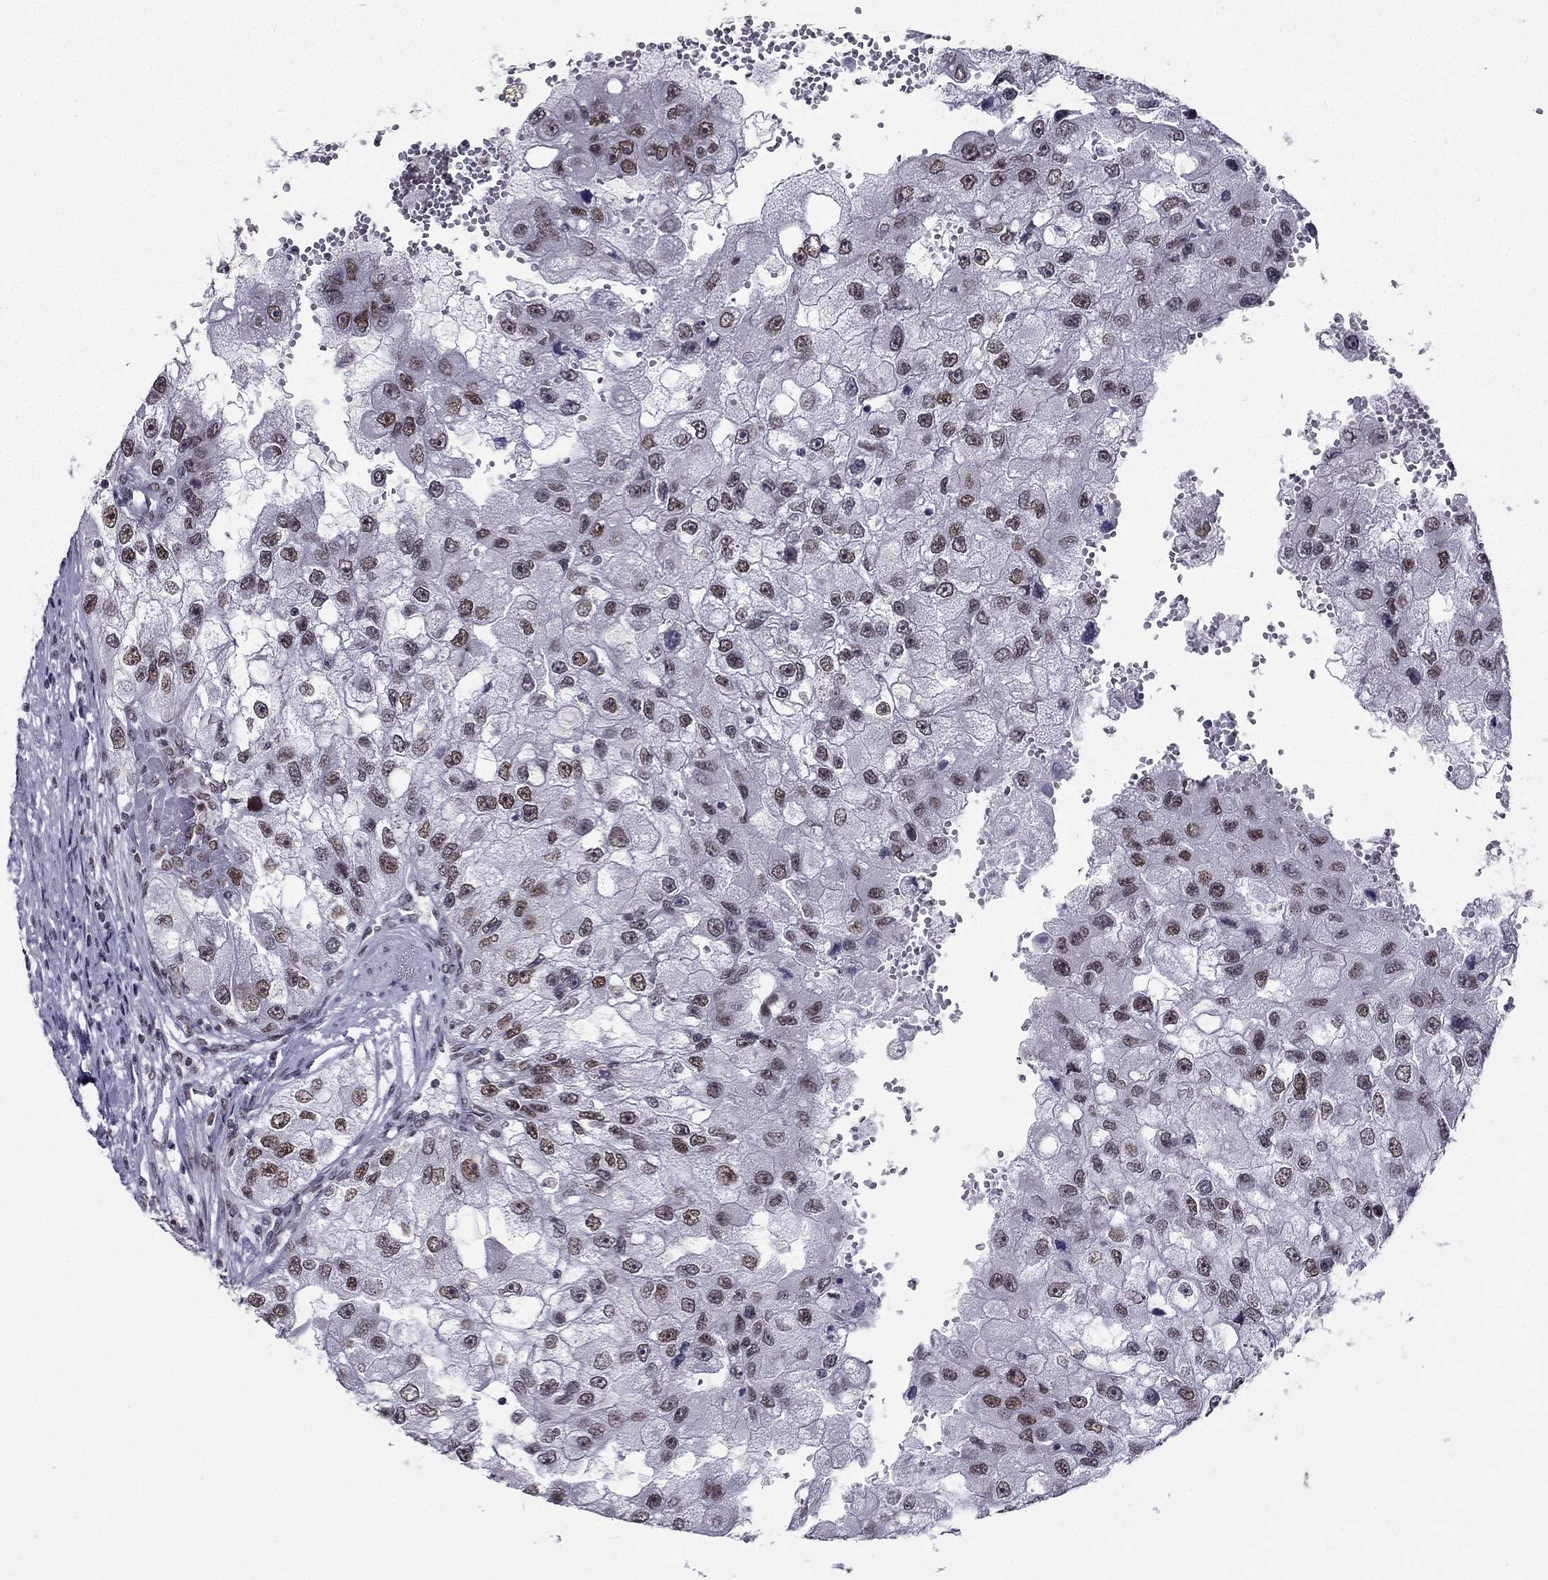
{"staining": {"intensity": "moderate", "quantity": "25%-75%", "location": "nuclear"}, "tissue": "renal cancer", "cell_type": "Tumor cells", "image_type": "cancer", "snomed": [{"axis": "morphology", "description": "Adenocarcinoma, NOS"}, {"axis": "topography", "description": "Kidney"}], "caption": "Tumor cells demonstrate medium levels of moderate nuclear positivity in about 25%-75% of cells in renal cancer.", "gene": "ZNF420", "patient": {"sex": "male", "age": 63}}